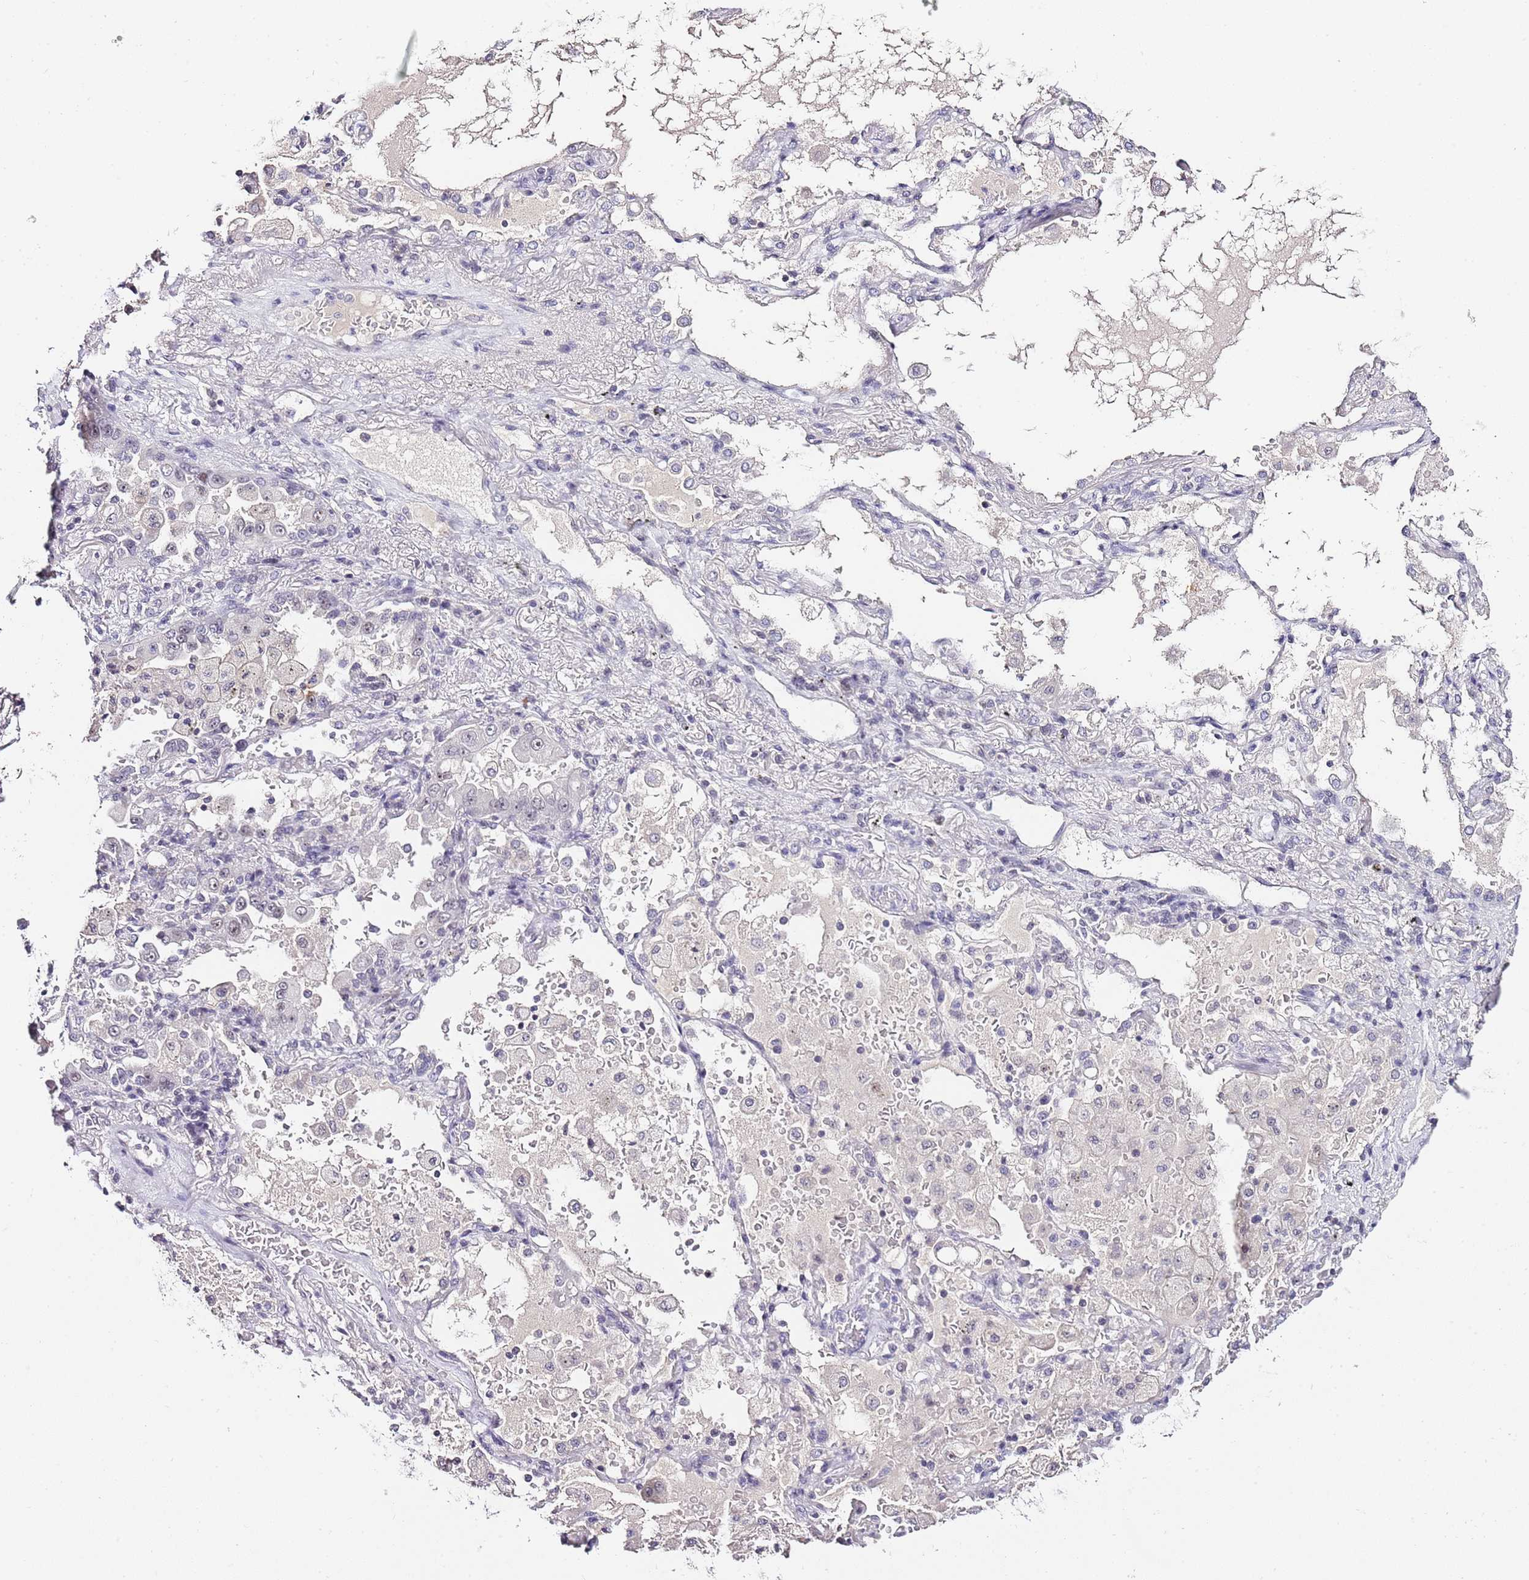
{"staining": {"intensity": "negative", "quantity": "none", "location": "none"}, "tissue": "lung cancer", "cell_type": "Tumor cells", "image_type": "cancer", "snomed": [{"axis": "morphology", "description": "Squamous cell carcinoma, NOS"}, {"axis": "topography", "description": "Lung"}], "caption": "This is an immunohistochemistry (IHC) image of lung cancer (squamous cell carcinoma). There is no staining in tumor cells.", "gene": "NOP56", "patient": {"sex": "male", "age": 74}}